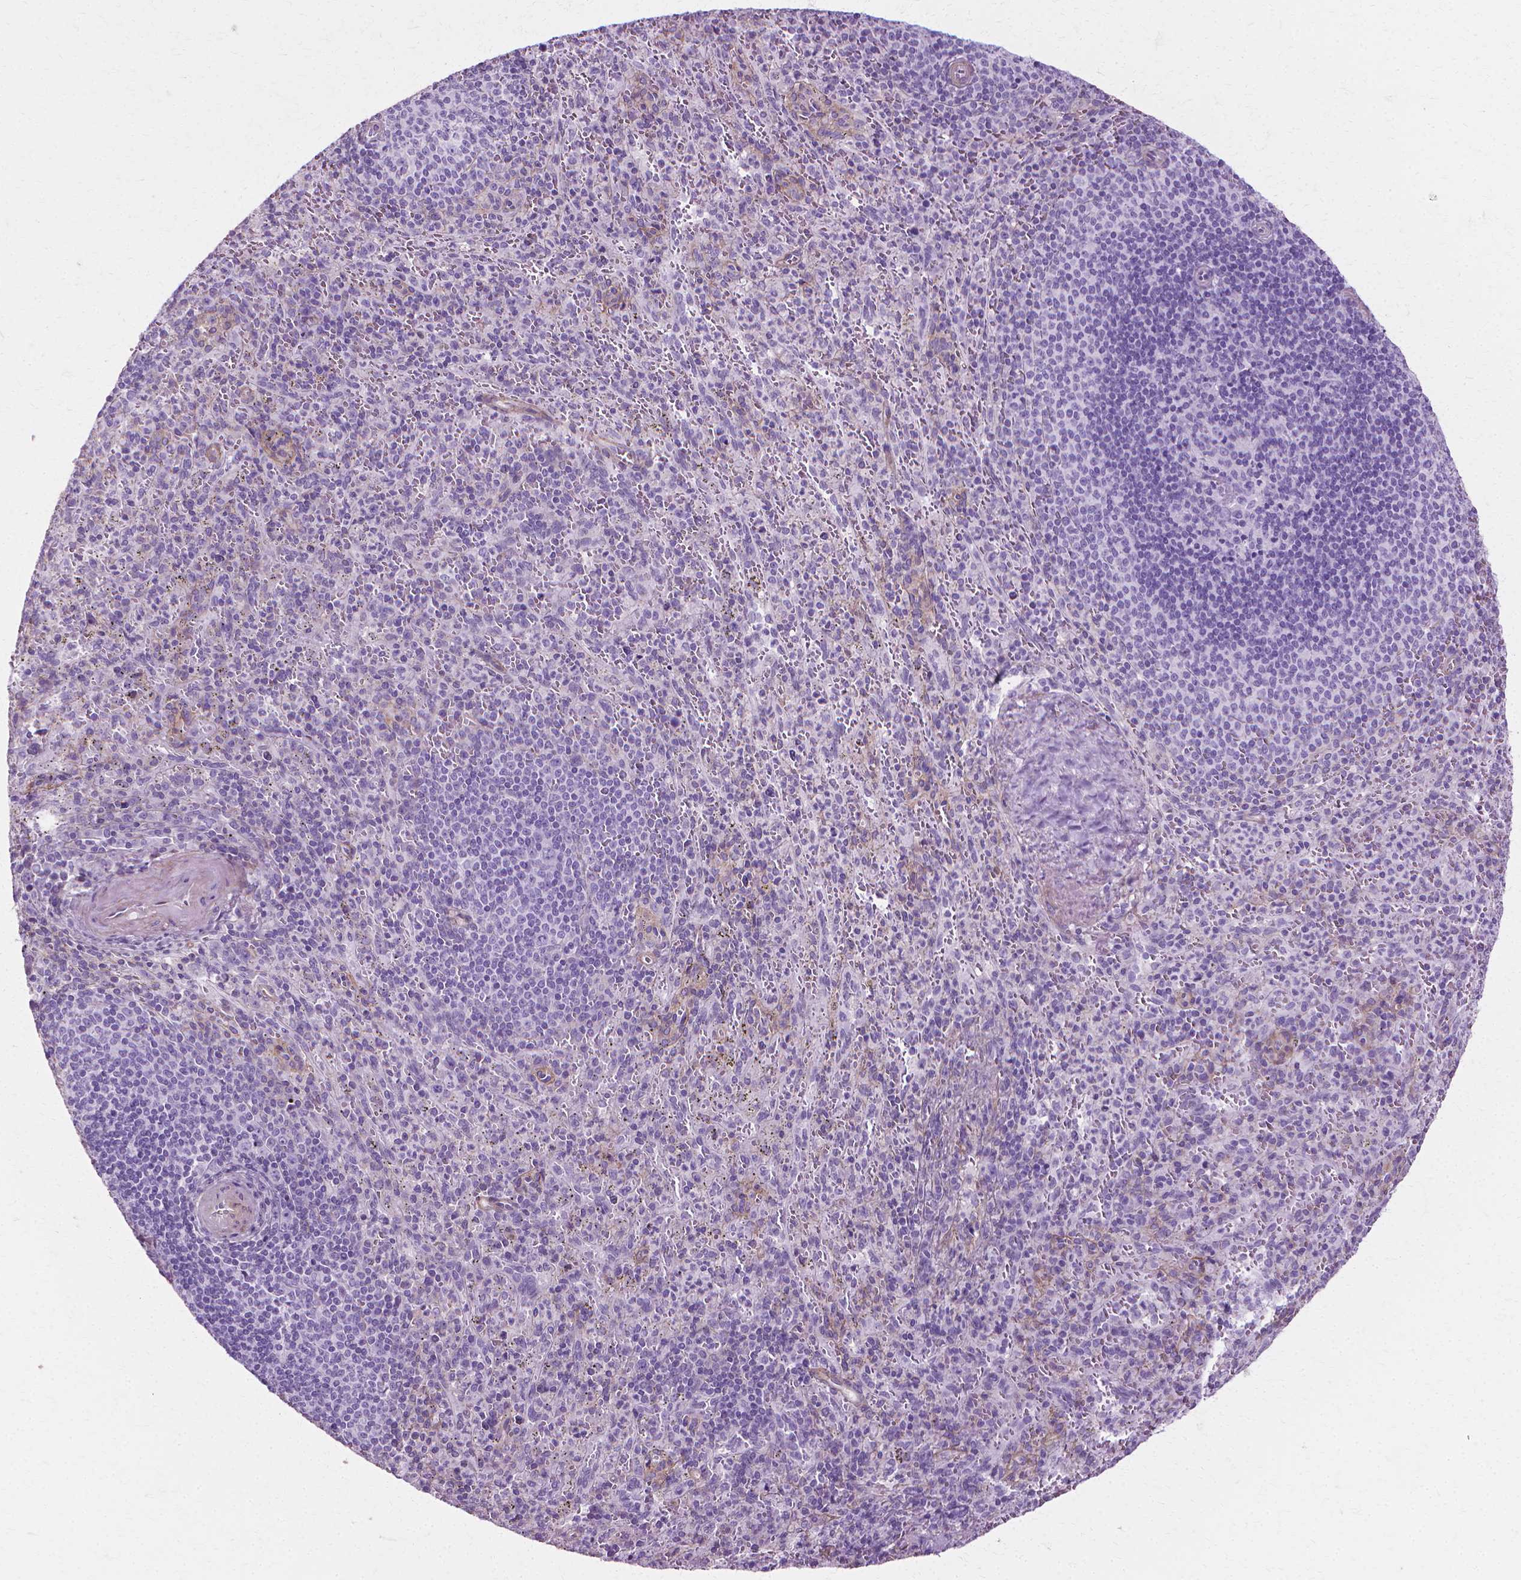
{"staining": {"intensity": "negative", "quantity": "none", "location": "none"}, "tissue": "spleen", "cell_type": "Cells in red pulp", "image_type": "normal", "snomed": [{"axis": "morphology", "description": "Normal tissue, NOS"}, {"axis": "topography", "description": "Spleen"}], "caption": "An immunohistochemistry image of normal spleen is shown. There is no staining in cells in red pulp of spleen. (DAB immunohistochemistry (IHC) visualized using brightfield microscopy, high magnification).", "gene": "CFAP157", "patient": {"sex": "male", "age": 57}}